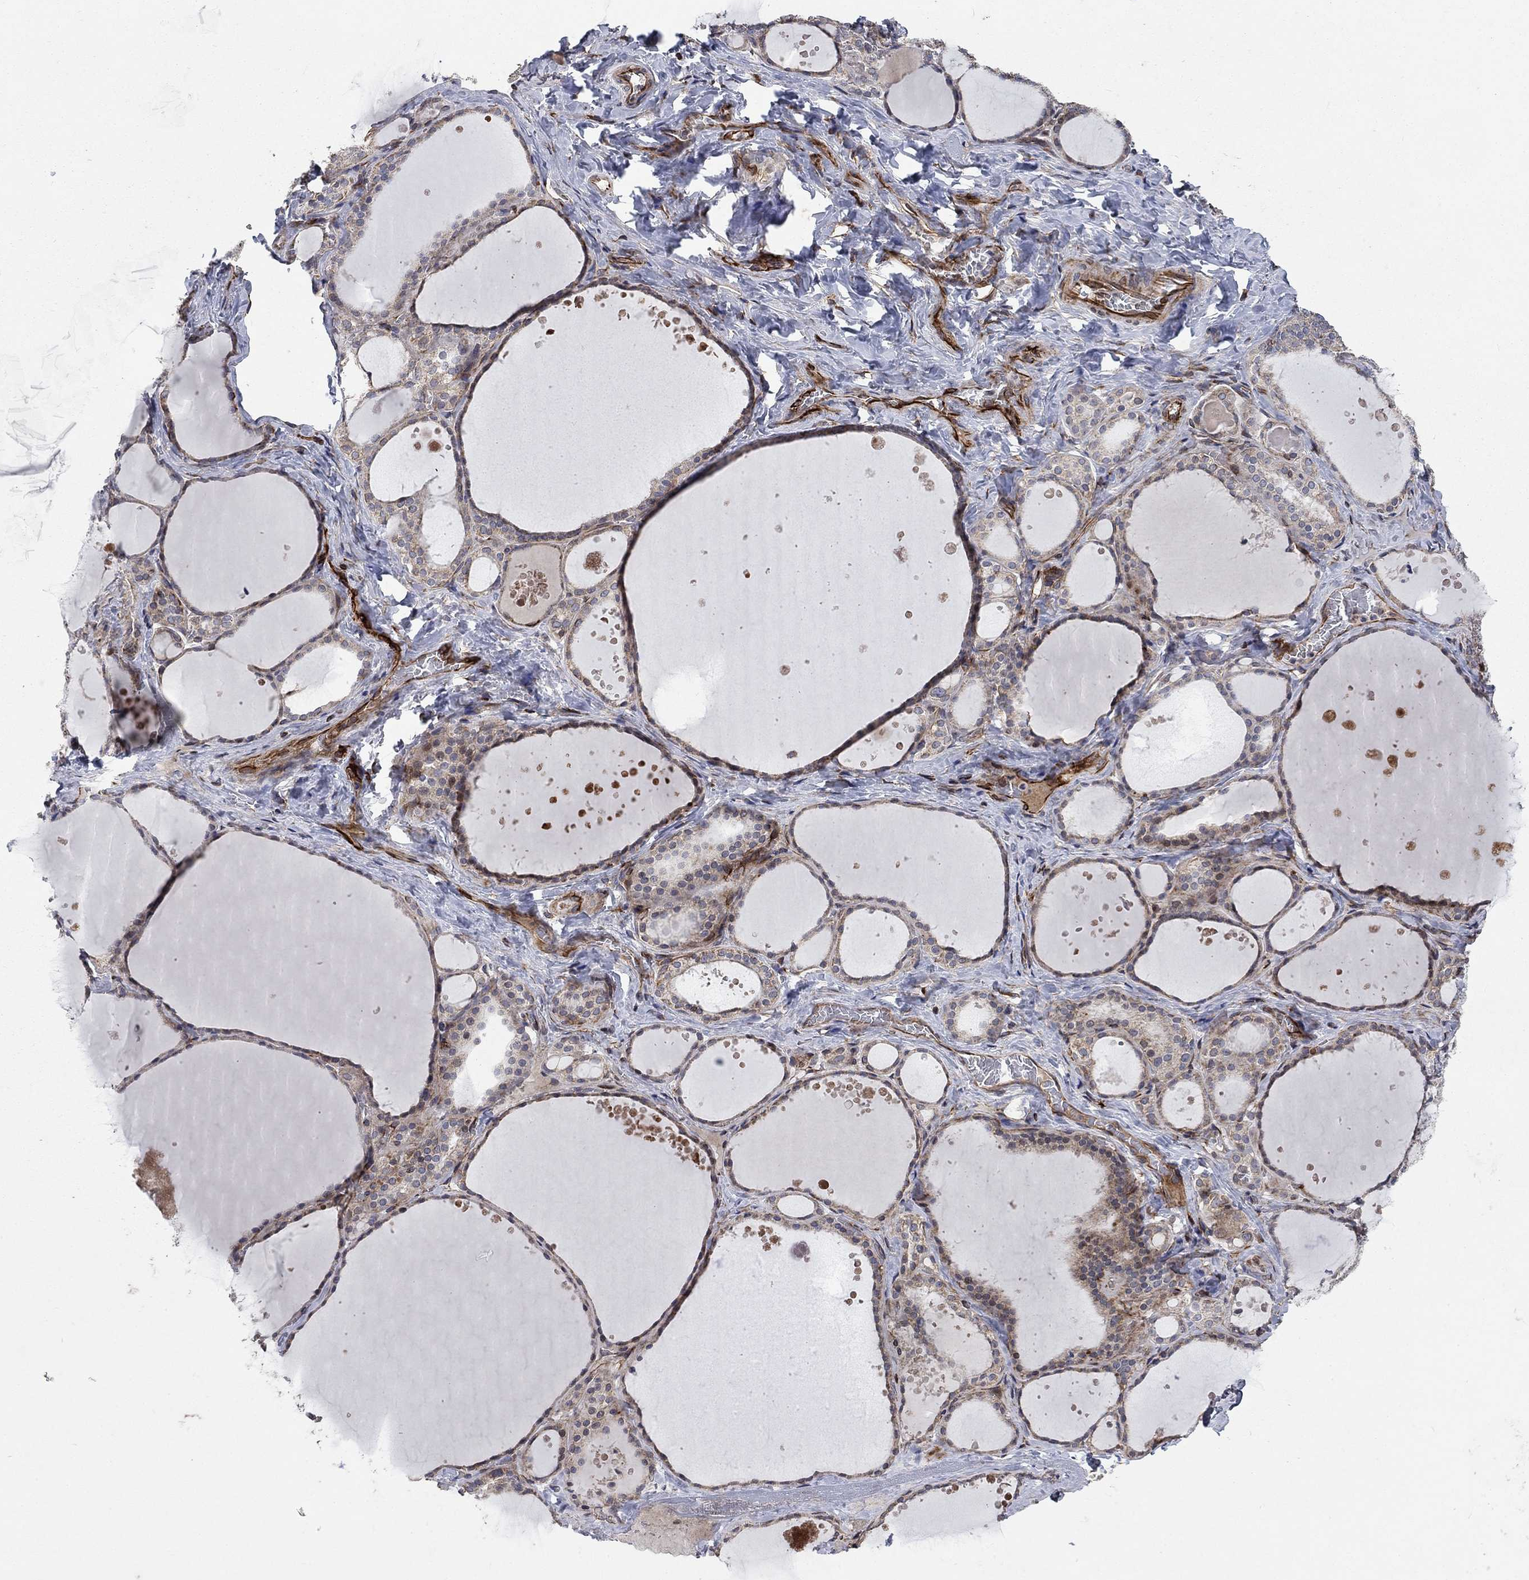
{"staining": {"intensity": "weak", "quantity": "25%-75%", "location": "cytoplasmic/membranous"}, "tissue": "thyroid gland", "cell_type": "Glandular cells", "image_type": "normal", "snomed": [{"axis": "morphology", "description": "Normal tissue, NOS"}, {"axis": "topography", "description": "Thyroid gland"}], "caption": "A histopathology image of thyroid gland stained for a protein displays weak cytoplasmic/membranous brown staining in glandular cells. (brown staining indicates protein expression, while blue staining denotes nuclei).", "gene": "NDUFC1", "patient": {"sex": "male", "age": 63}}